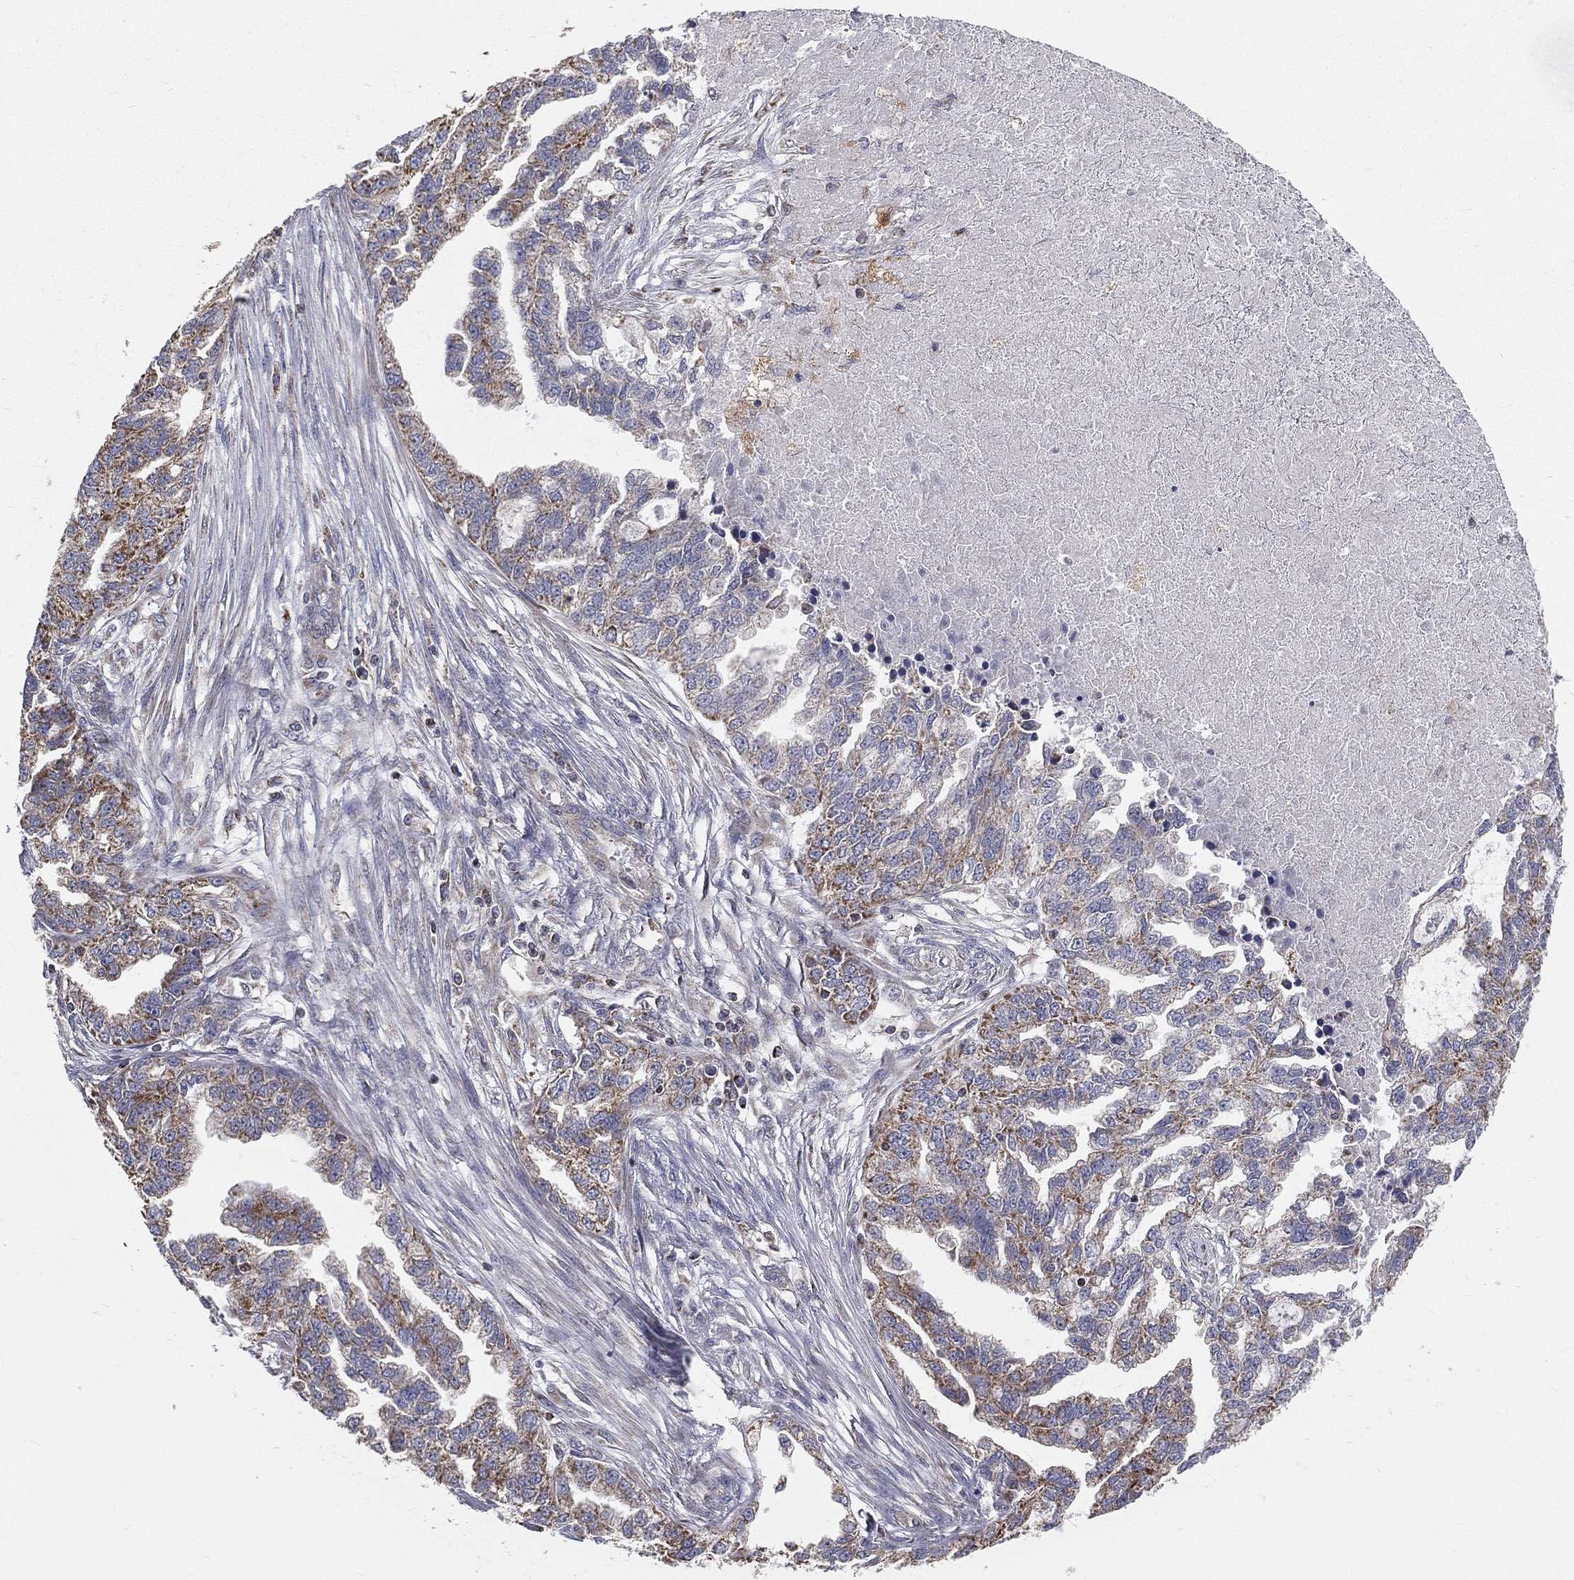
{"staining": {"intensity": "strong", "quantity": "<25%", "location": "cytoplasmic/membranous"}, "tissue": "ovarian cancer", "cell_type": "Tumor cells", "image_type": "cancer", "snomed": [{"axis": "morphology", "description": "Cystadenocarcinoma, serous, NOS"}, {"axis": "topography", "description": "Ovary"}], "caption": "Immunohistochemical staining of ovarian serous cystadenocarcinoma reveals medium levels of strong cytoplasmic/membranous protein staining in about <25% of tumor cells.", "gene": "HADH", "patient": {"sex": "female", "age": 51}}